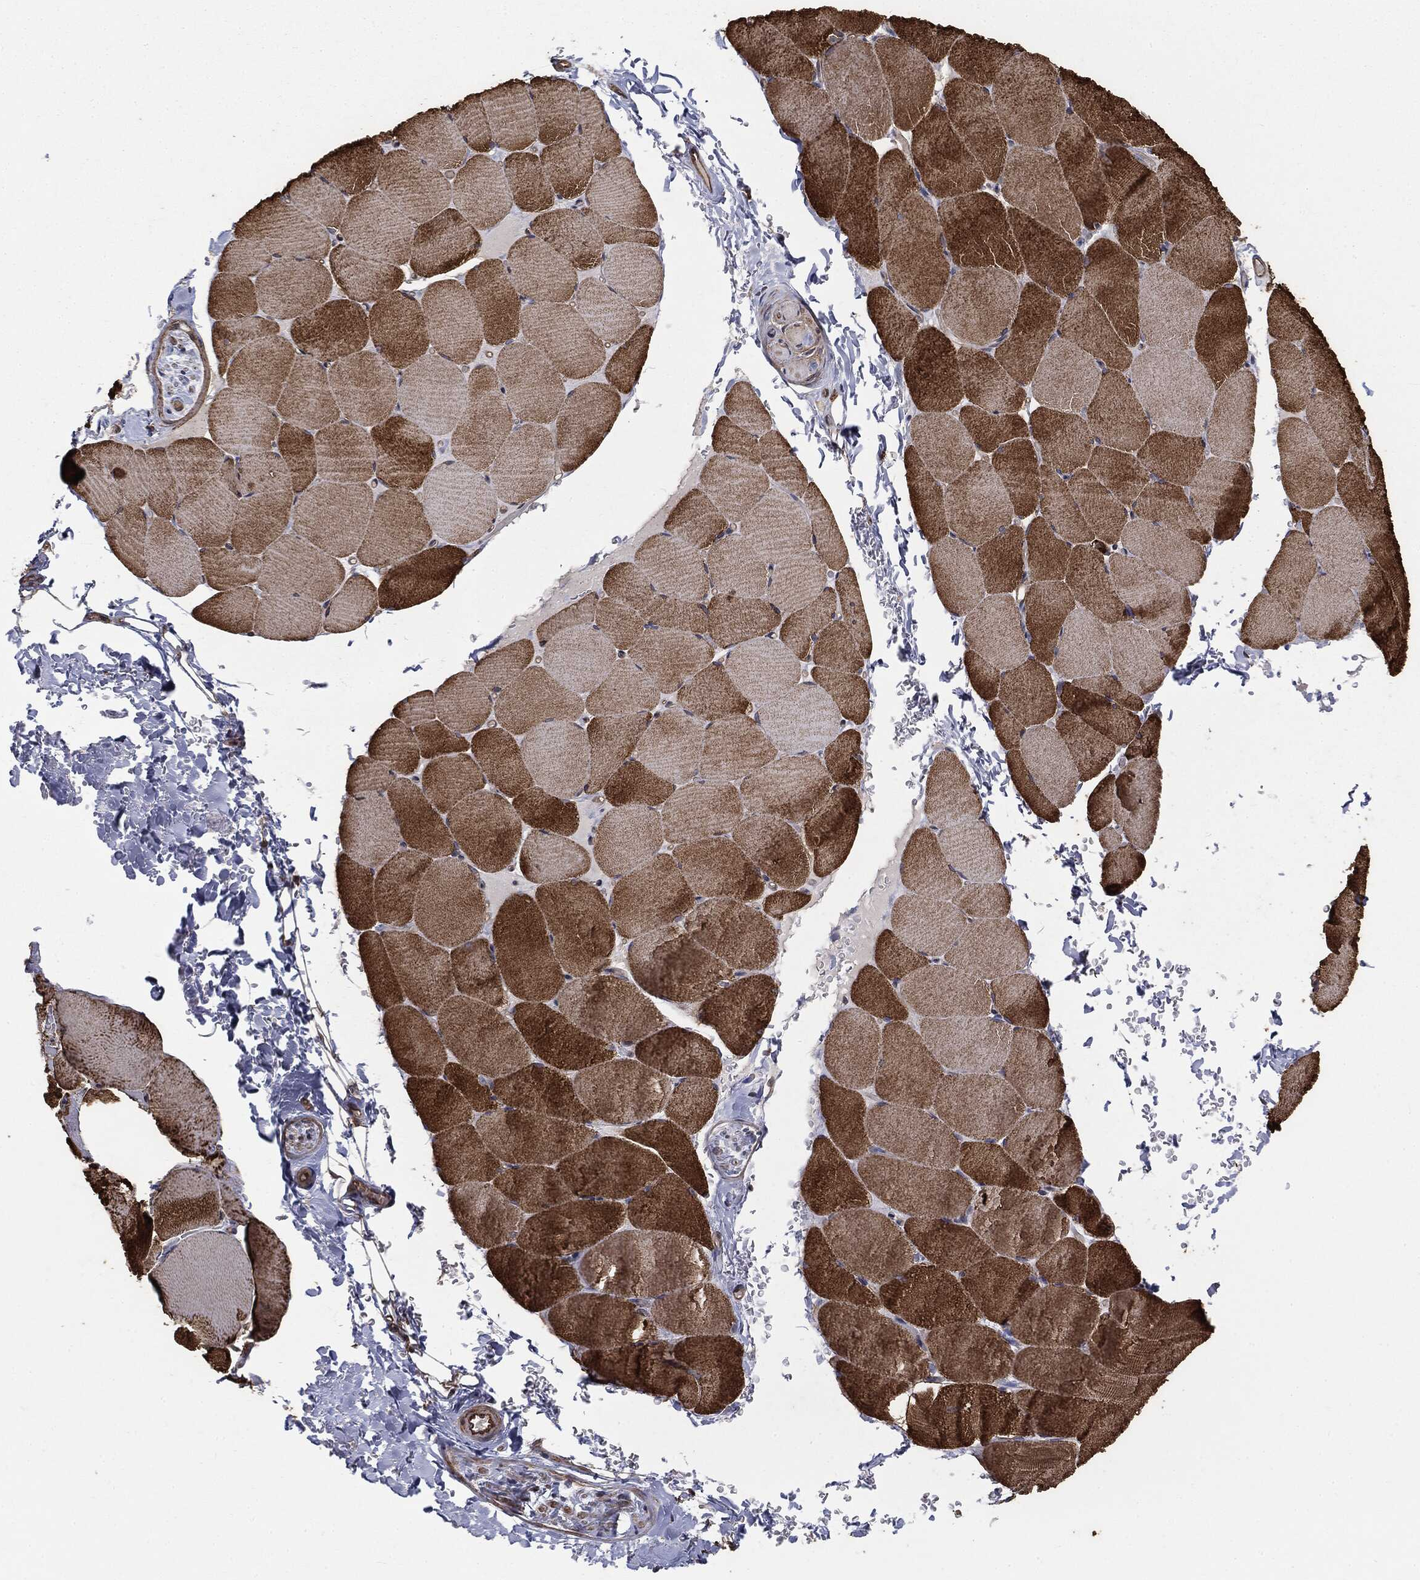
{"staining": {"intensity": "strong", "quantity": "25%-75%", "location": "cytoplasmic/membranous"}, "tissue": "skeletal muscle", "cell_type": "Myocytes", "image_type": "normal", "snomed": [{"axis": "morphology", "description": "Normal tissue, NOS"}, {"axis": "topography", "description": "Skeletal muscle"}], "caption": "An immunohistochemistry (IHC) photomicrograph of unremarkable tissue is shown. Protein staining in brown highlights strong cytoplasmic/membranous positivity in skeletal muscle within myocytes. (DAB (3,3'-diaminobenzidine) IHC with brightfield microscopy, high magnification).", "gene": "CYLD", "patient": {"sex": "female", "age": 37}}